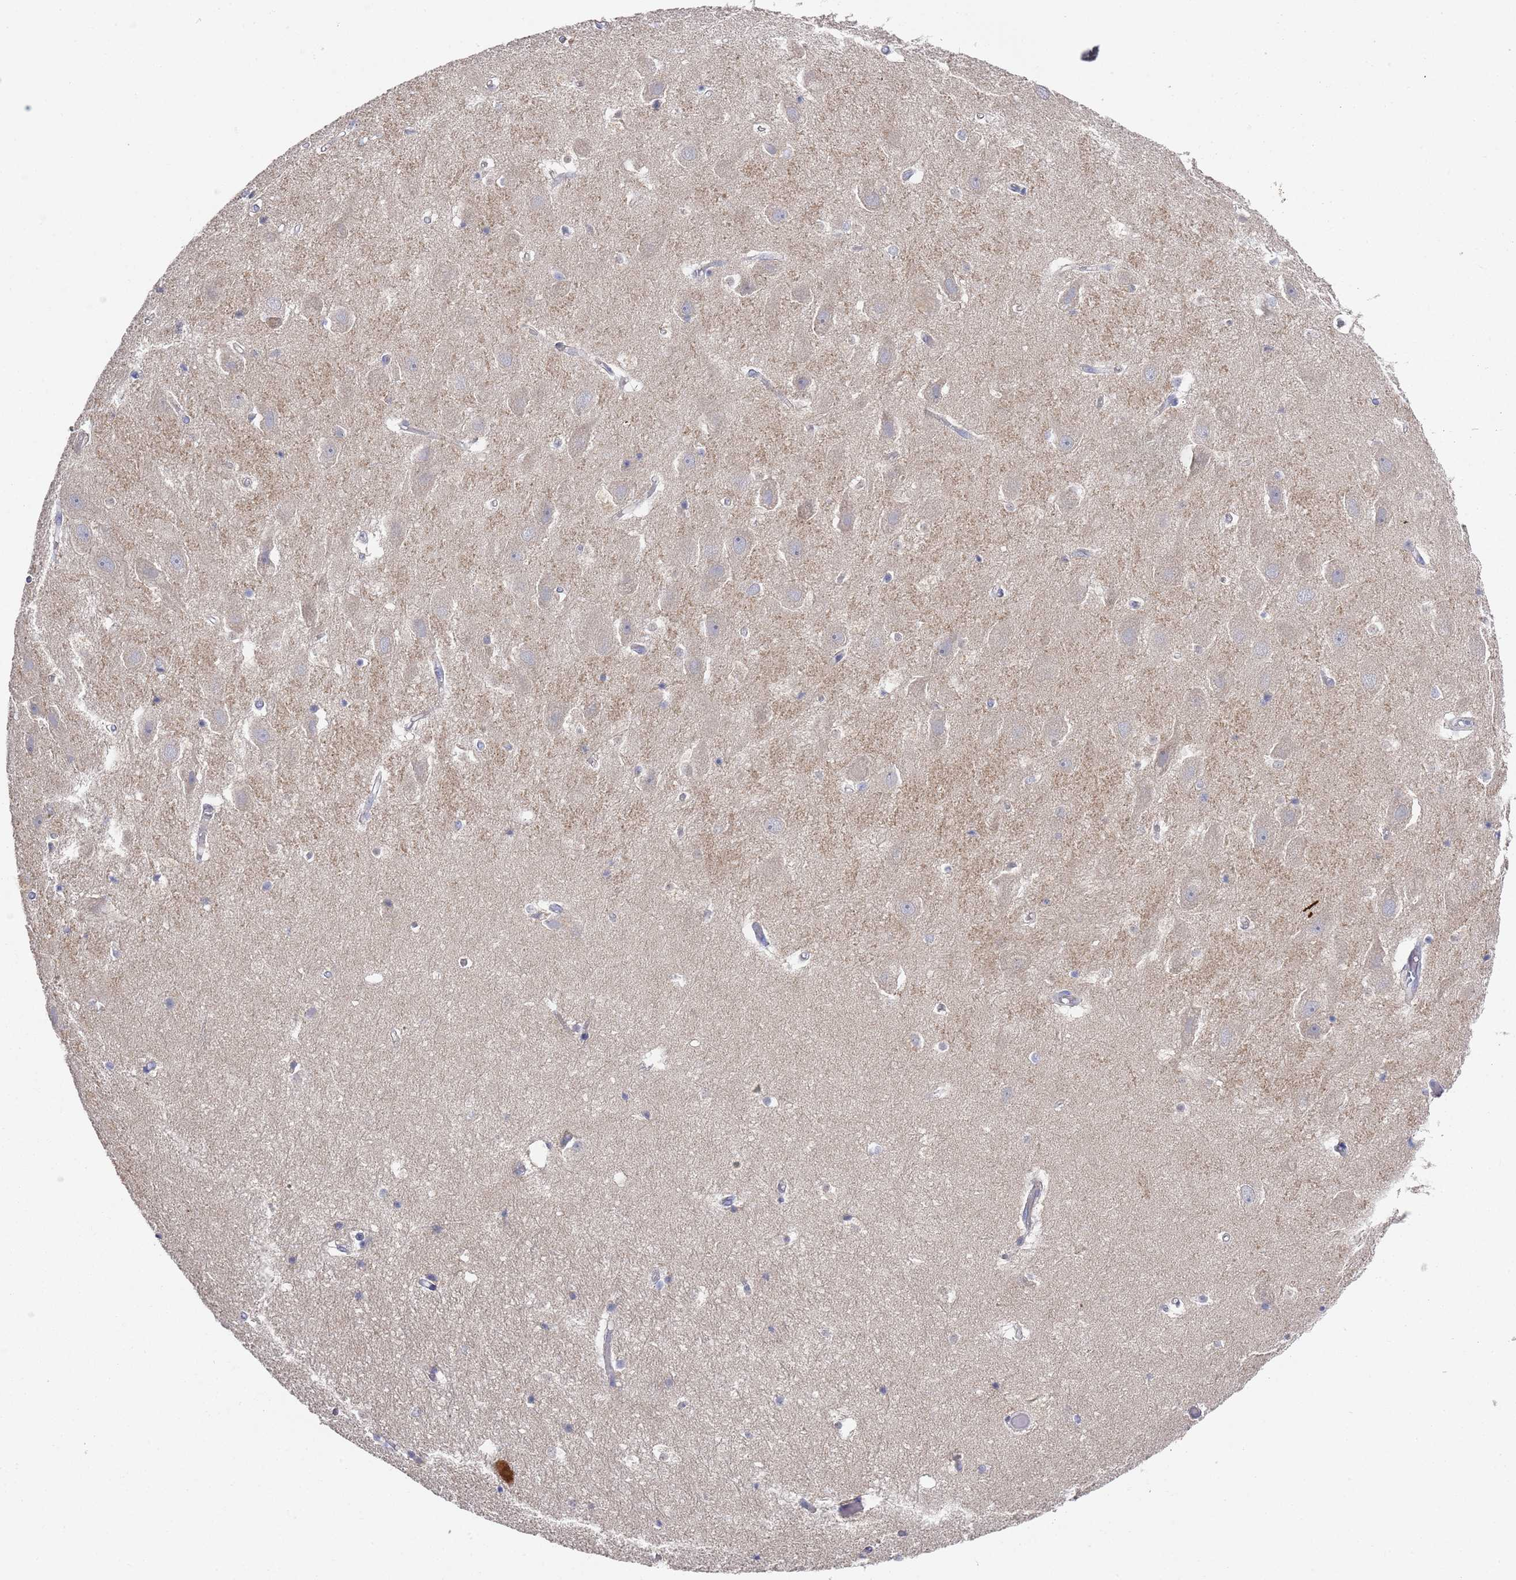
{"staining": {"intensity": "weak", "quantity": "<25%", "location": "cytoplasmic/membranous"}, "tissue": "hippocampus", "cell_type": "Glial cells", "image_type": "normal", "snomed": [{"axis": "morphology", "description": "Normal tissue, NOS"}, {"axis": "topography", "description": "Hippocampus"}], "caption": "Hippocampus stained for a protein using immunohistochemistry (IHC) displays no expression glial cells.", "gene": "NPEPPS", "patient": {"sex": "female", "age": 52}}